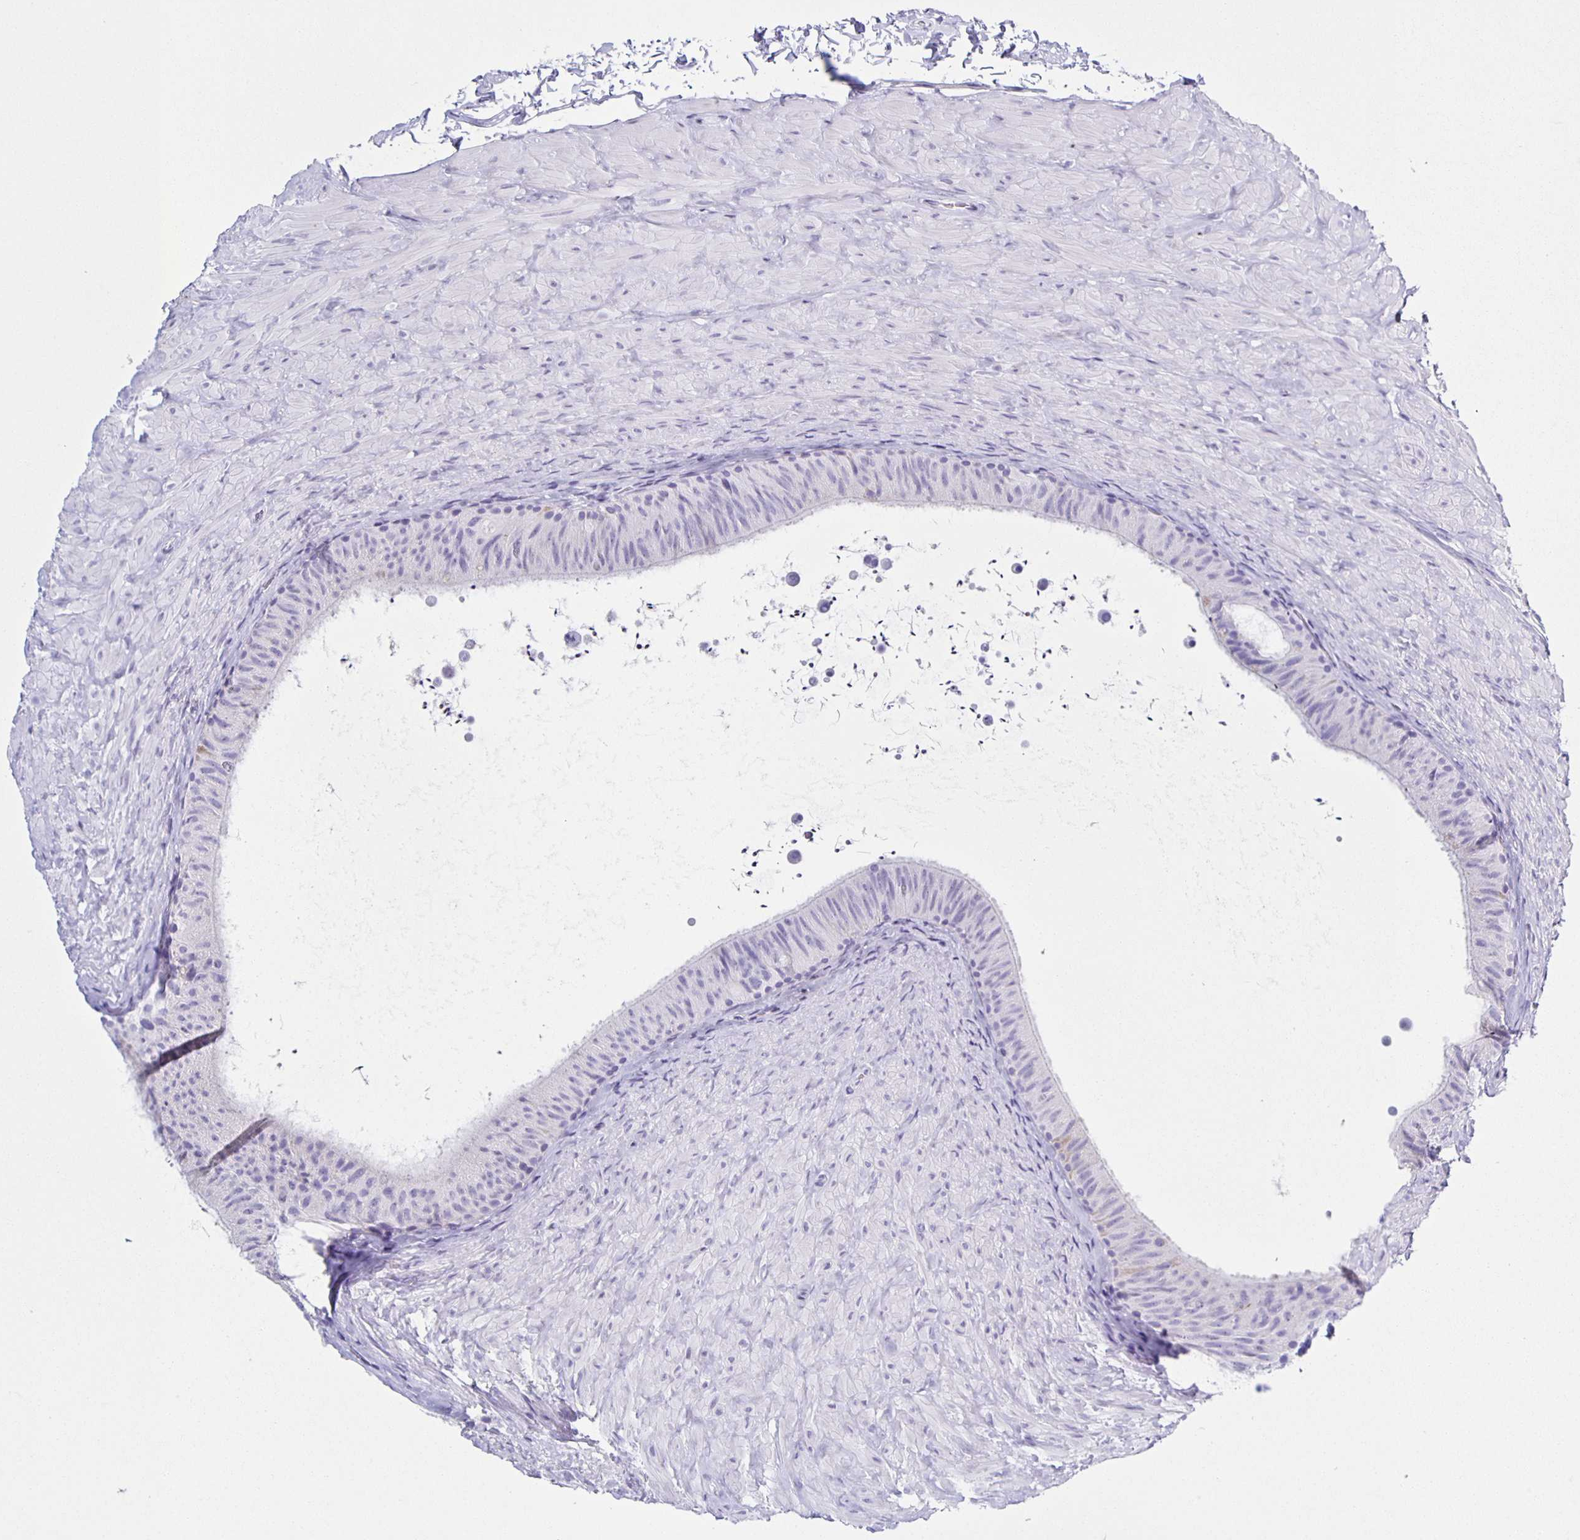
{"staining": {"intensity": "moderate", "quantity": "<25%", "location": "cytoplasmic/membranous"}, "tissue": "epididymis", "cell_type": "Glandular cells", "image_type": "normal", "snomed": [{"axis": "morphology", "description": "Normal tissue, NOS"}, {"axis": "topography", "description": "Epididymis, spermatic cord, NOS"}, {"axis": "topography", "description": "Epididymis"}], "caption": "Immunohistochemical staining of normal epididymis exhibits moderate cytoplasmic/membranous protein staining in about <25% of glandular cells. Immunohistochemistry stains the protein in brown and the nuclei are stained blue.", "gene": "AQP6", "patient": {"sex": "male", "age": 31}}